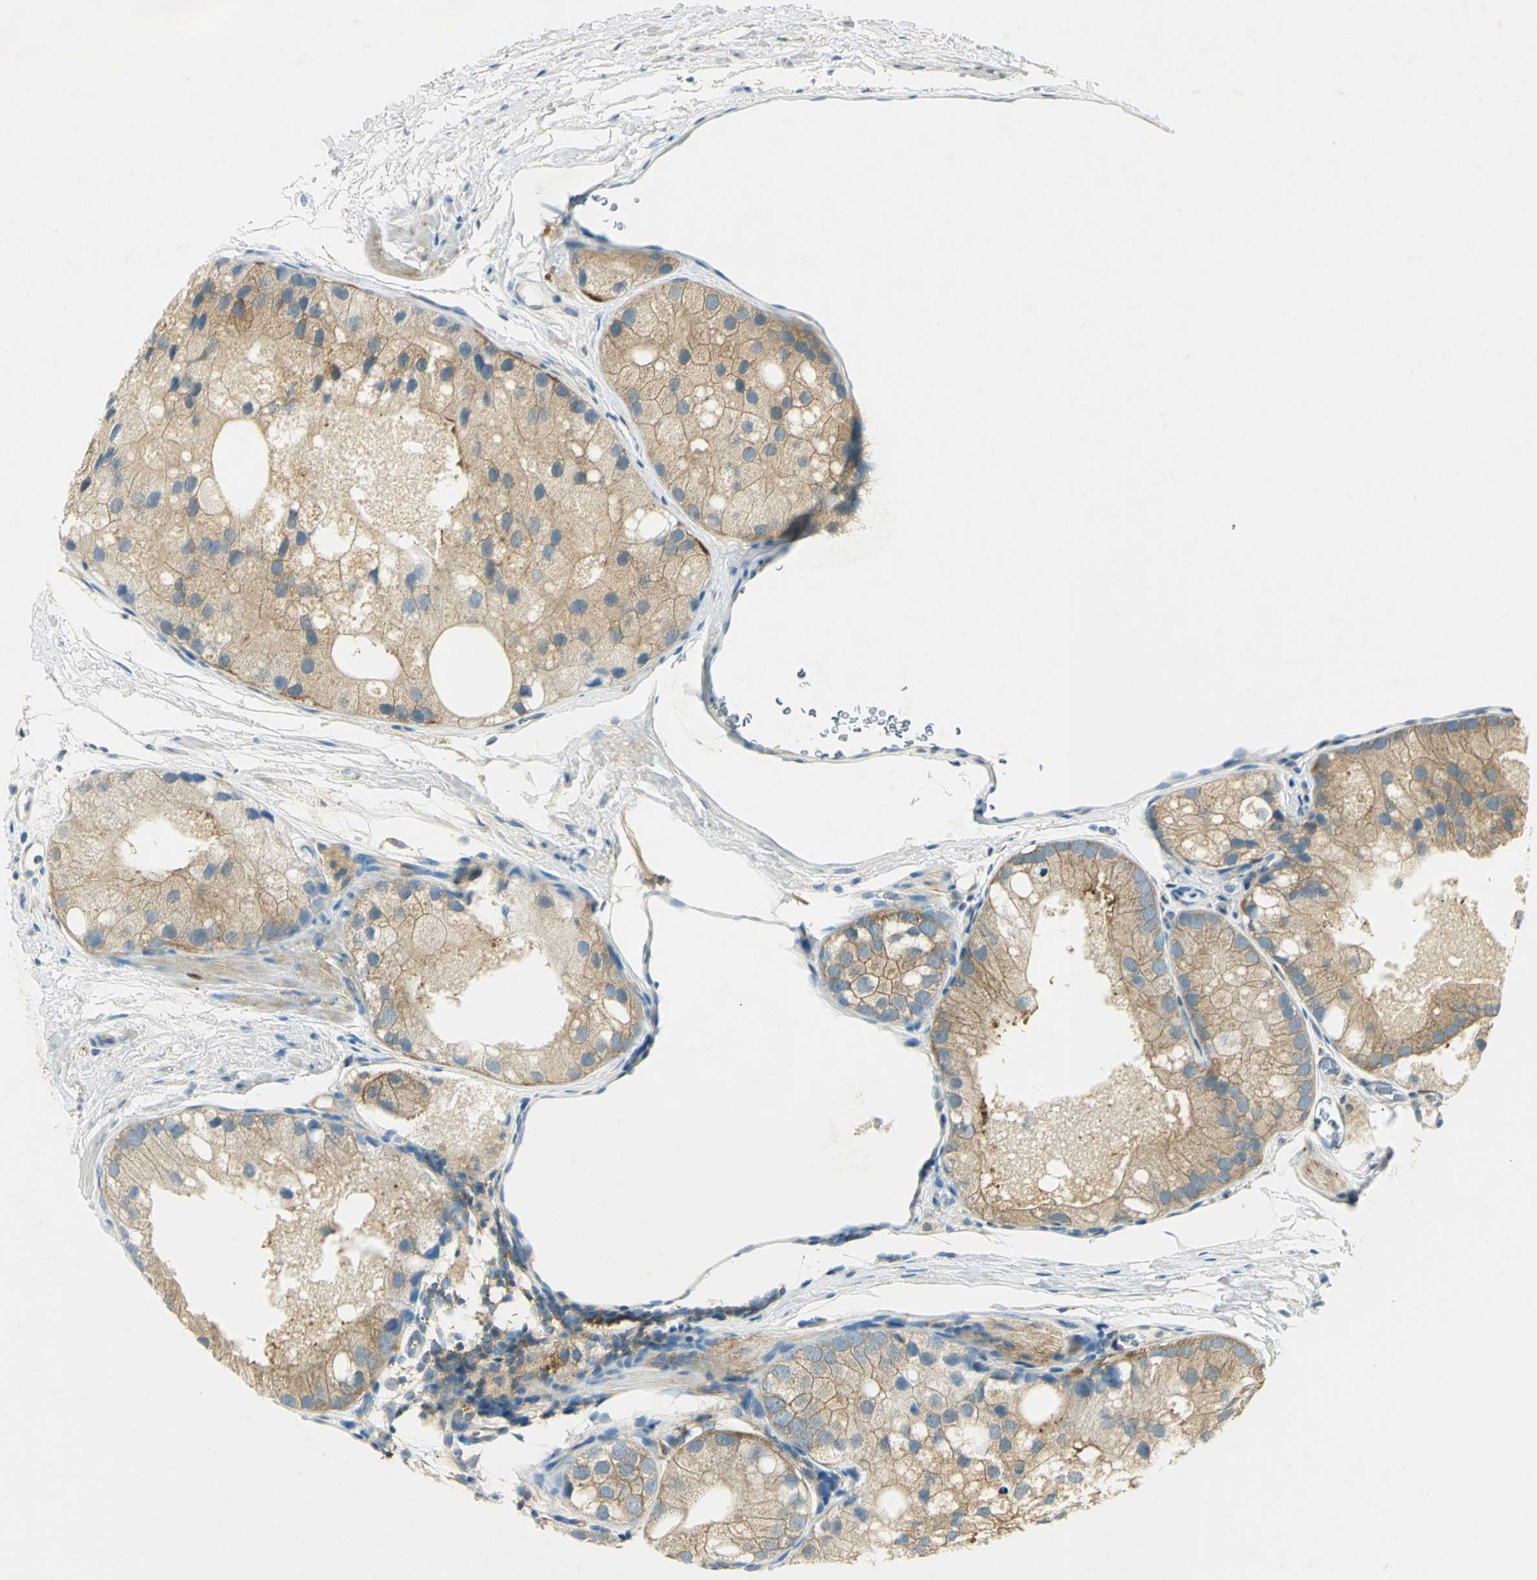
{"staining": {"intensity": "moderate", "quantity": ">75%", "location": "cytoplasmic/membranous"}, "tissue": "prostate cancer", "cell_type": "Tumor cells", "image_type": "cancer", "snomed": [{"axis": "morphology", "description": "Adenocarcinoma, Low grade"}, {"axis": "topography", "description": "Prostate"}], "caption": "There is medium levels of moderate cytoplasmic/membranous positivity in tumor cells of adenocarcinoma (low-grade) (prostate), as demonstrated by immunohistochemical staining (brown color).", "gene": "TSC22D2", "patient": {"sex": "male", "age": 69}}